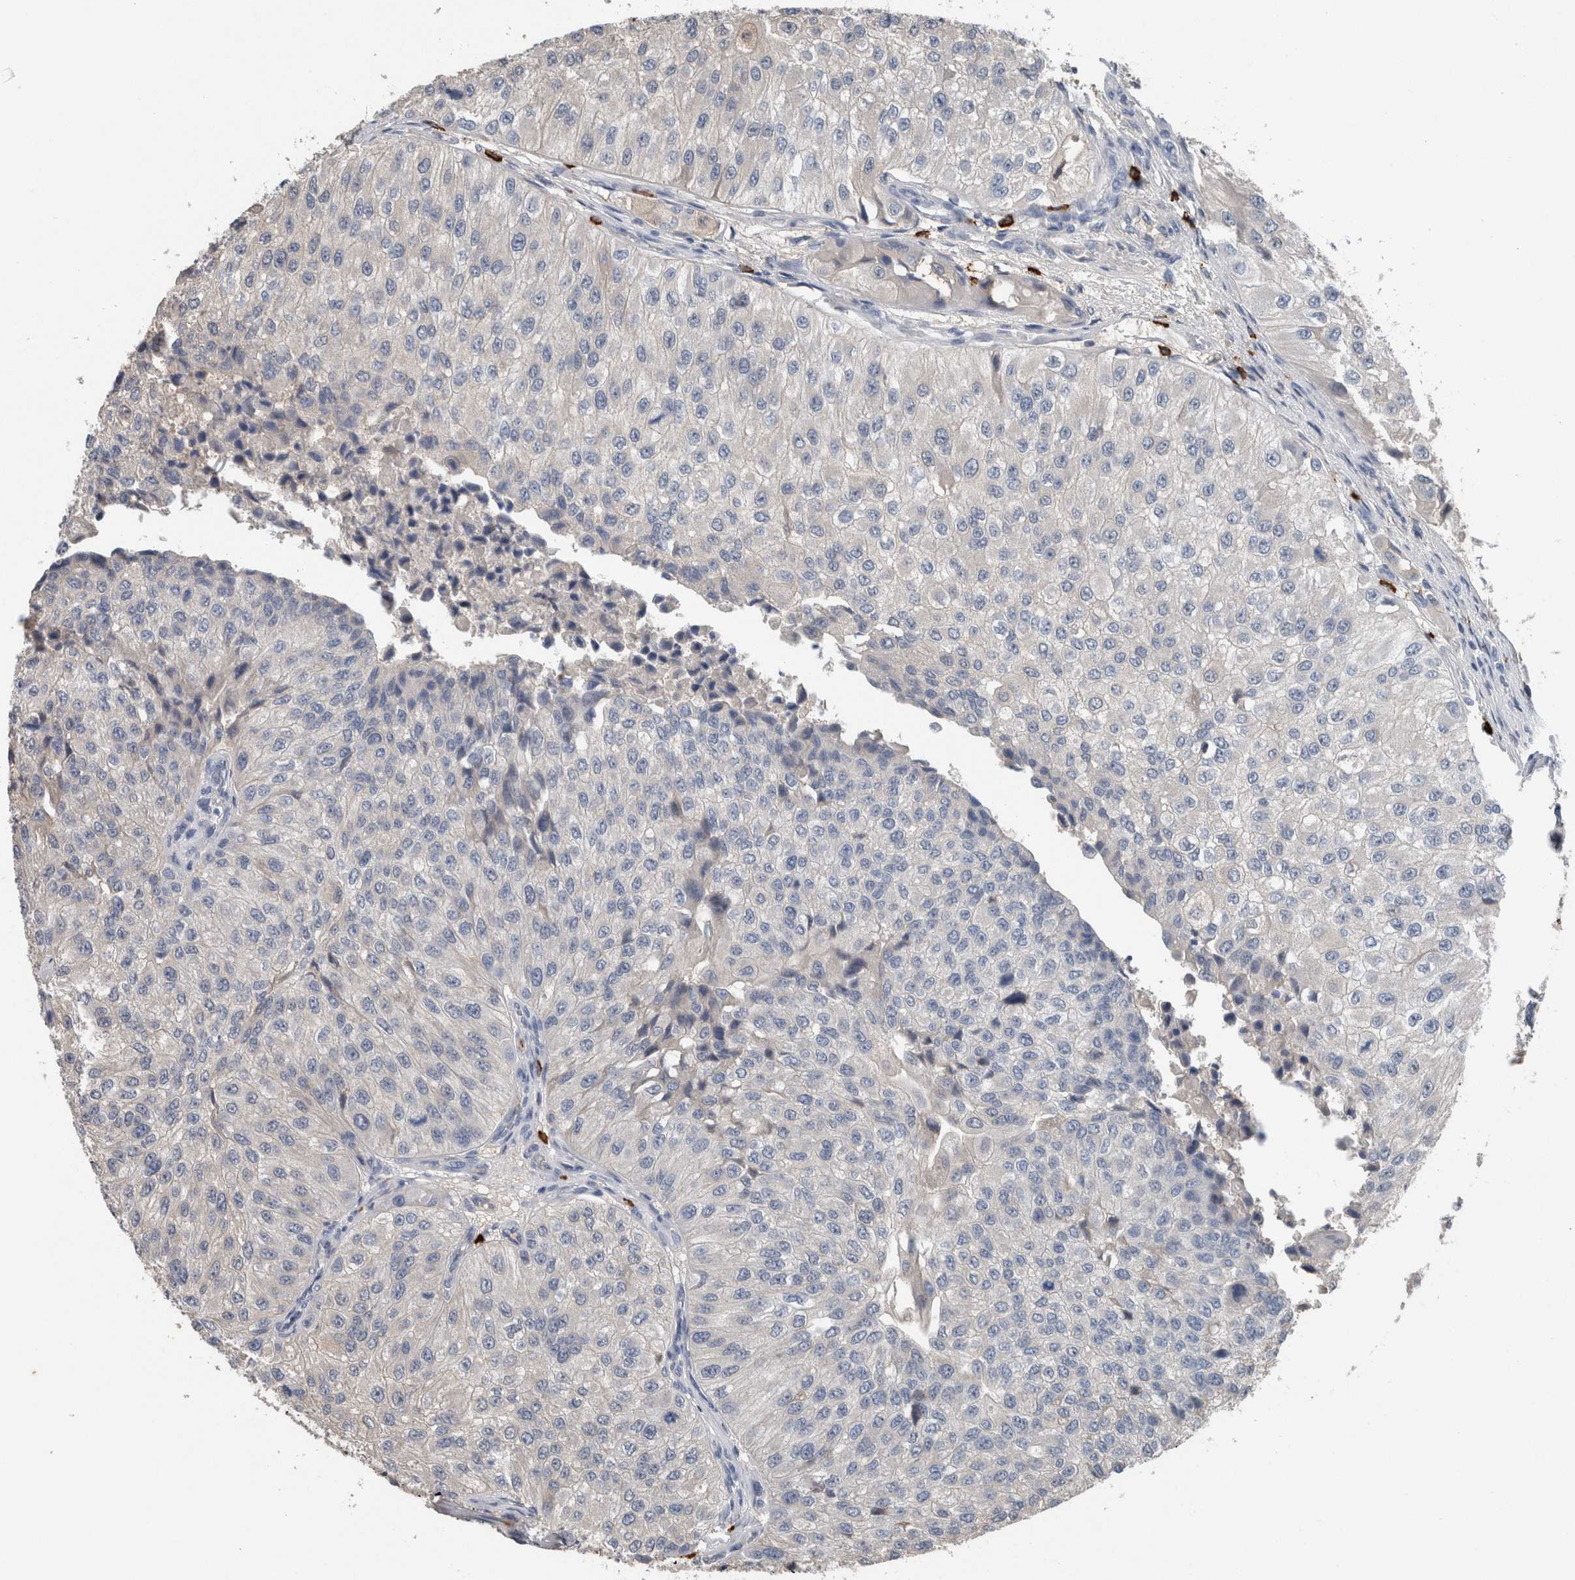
{"staining": {"intensity": "negative", "quantity": "none", "location": "none"}, "tissue": "urothelial cancer", "cell_type": "Tumor cells", "image_type": "cancer", "snomed": [{"axis": "morphology", "description": "Urothelial carcinoma, High grade"}, {"axis": "topography", "description": "Kidney"}, {"axis": "topography", "description": "Urinary bladder"}], "caption": "Image shows no protein staining in tumor cells of high-grade urothelial carcinoma tissue. (DAB (3,3'-diaminobenzidine) immunohistochemistry with hematoxylin counter stain).", "gene": "CRNN", "patient": {"sex": "male", "age": 77}}